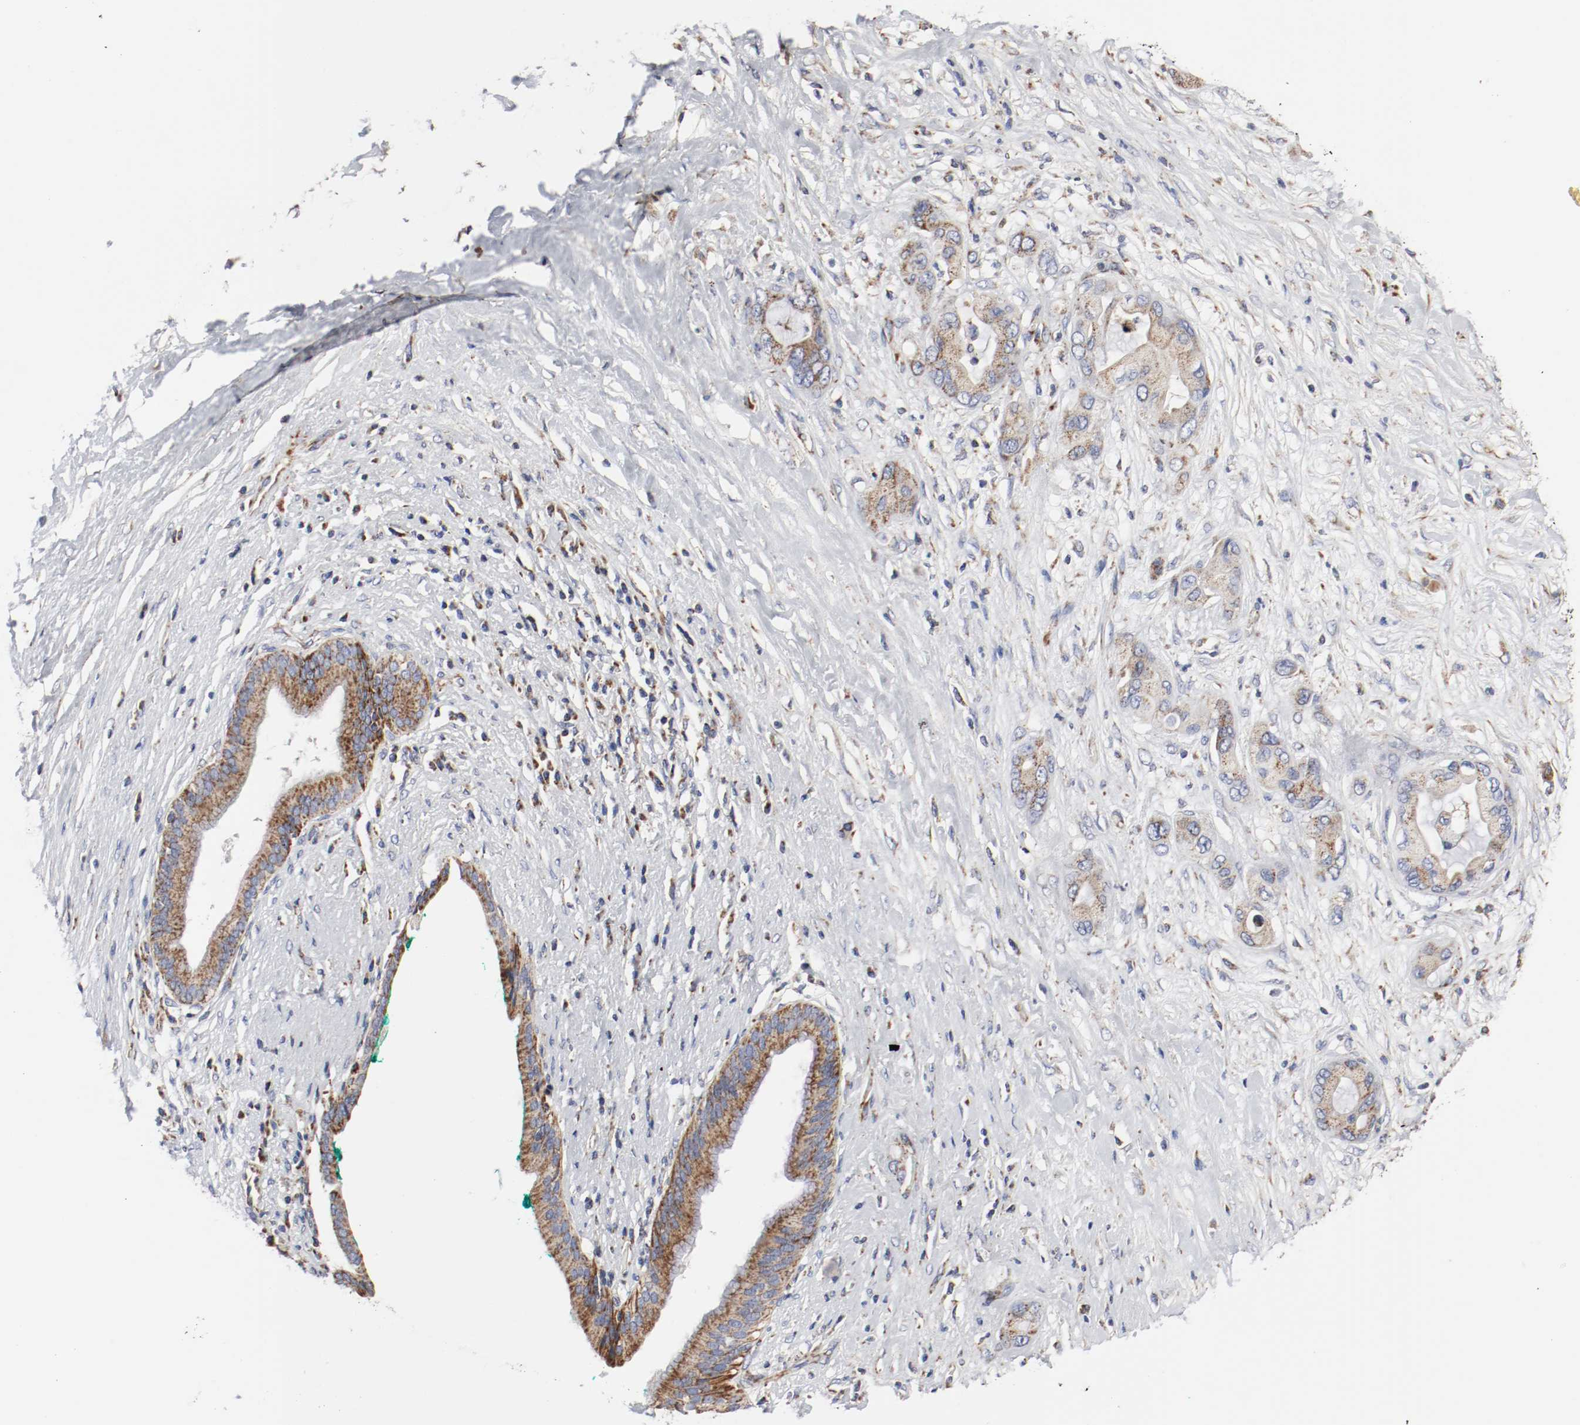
{"staining": {"intensity": "moderate", "quantity": ">75%", "location": "cytoplasmic/membranous"}, "tissue": "pancreatic cancer", "cell_type": "Tumor cells", "image_type": "cancer", "snomed": [{"axis": "morphology", "description": "Adenocarcinoma, NOS"}, {"axis": "topography", "description": "Pancreas"}], "caption": "This is an image of IHC staining of pancreatic adenocarcinoma, which shows moderate positivity in the cytoplasmic/membranous of tumor cells.", "gene": "AFG3L2", "patient": {"sex": "female", "age": 59}}